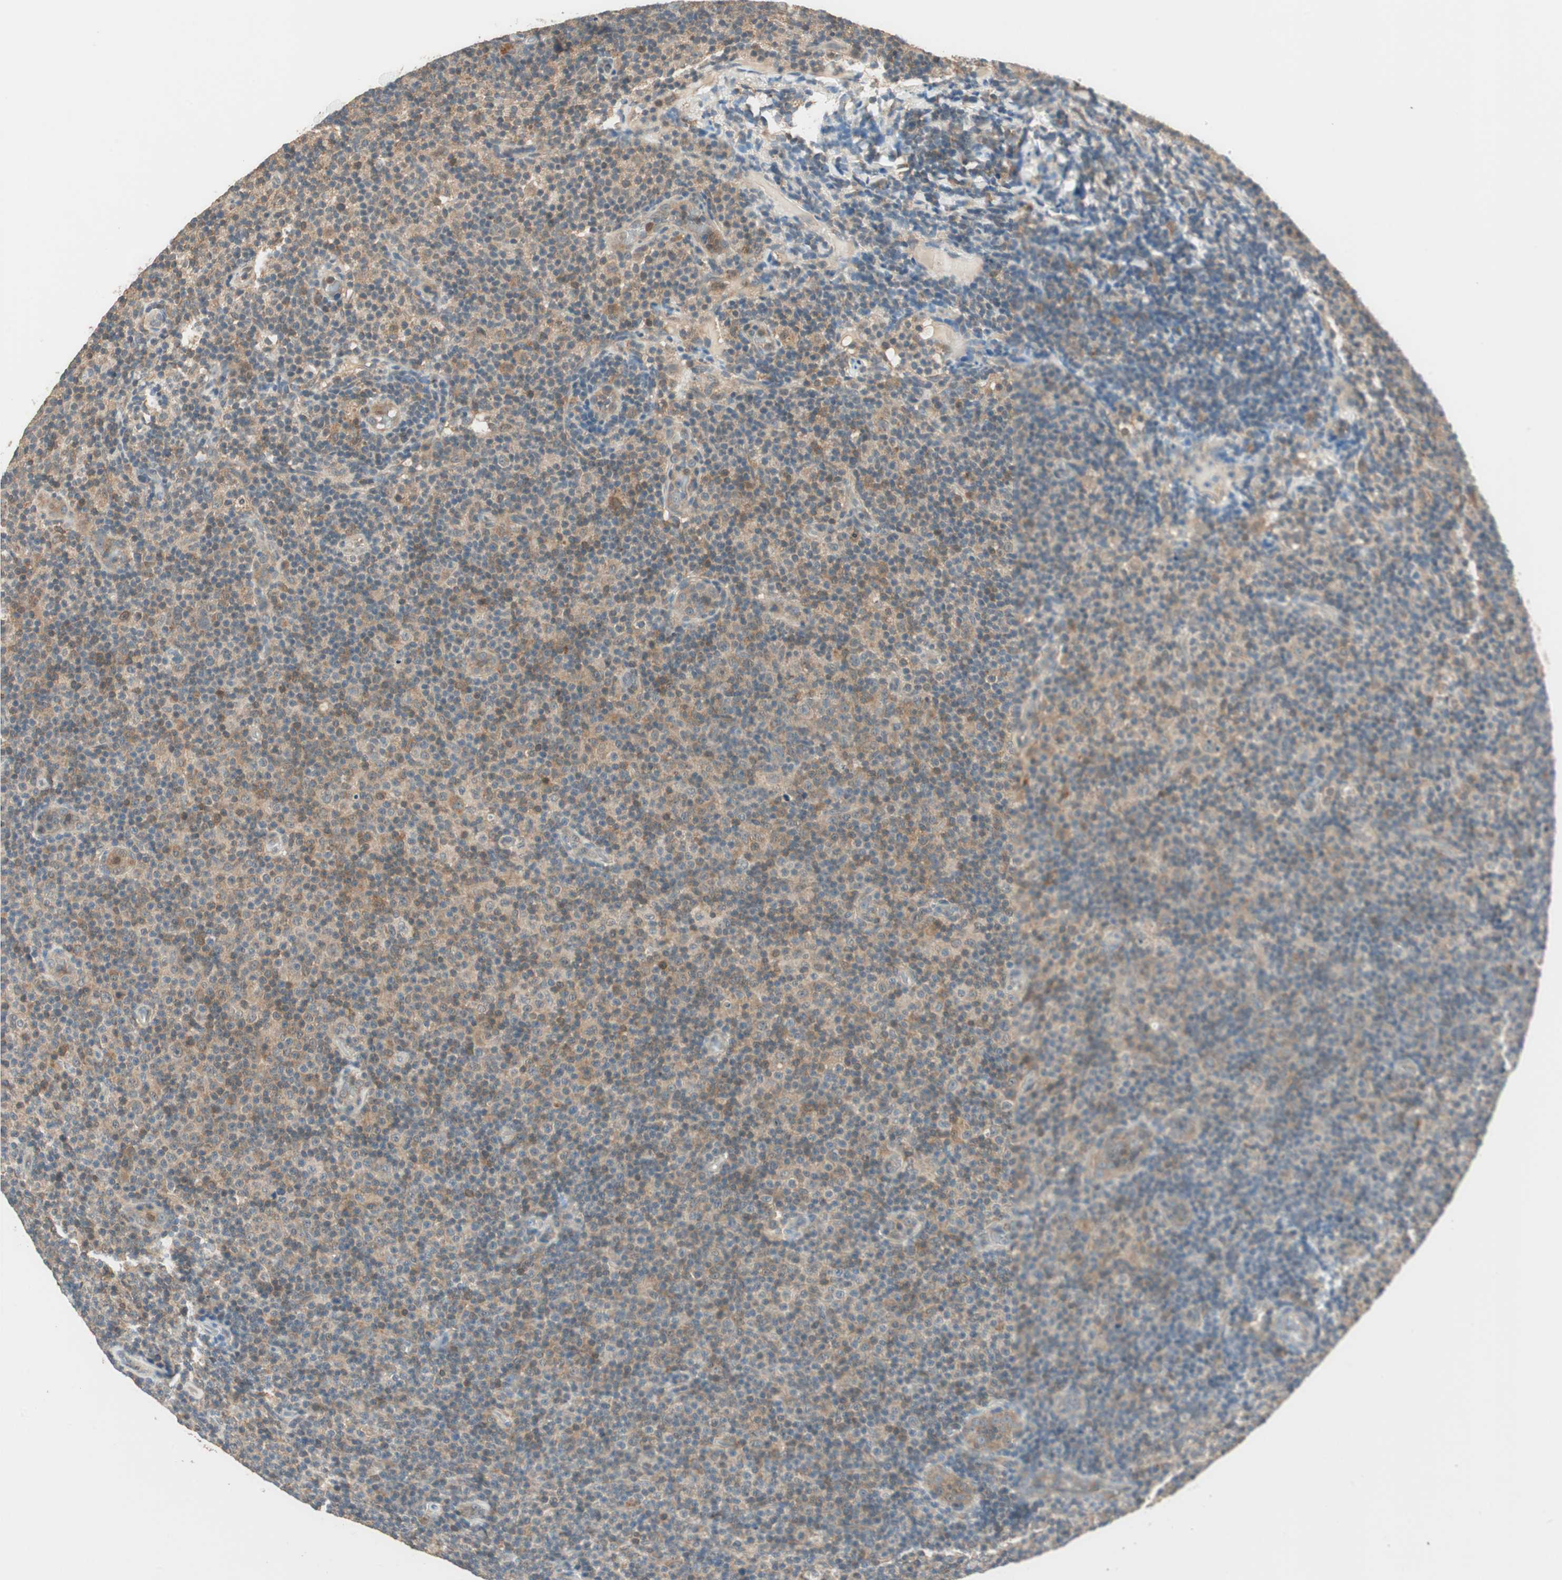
{"staining": {"intensity": "moderate", "quantity": "25%-75%", "location": "cytoplasmic/membranous"}, "tissue": "lymphoma", "cell_type": "Tumor cells", "image_type": "cancer", "snomed": [{"axis": "morphology", "description": "Malignant lymphoma, non-Hodgkin's type, Low grade"}, {"axis": "topography", "description": "Lymph node"}], "caption": "Brown immunohistochemical staining in human lymphoma shows moderate cytoplasmic/membranous staining in about 25%-75% of tumor cells.", "gene": "TRIM21", "patient": {"sex": "male", "age": 83}}